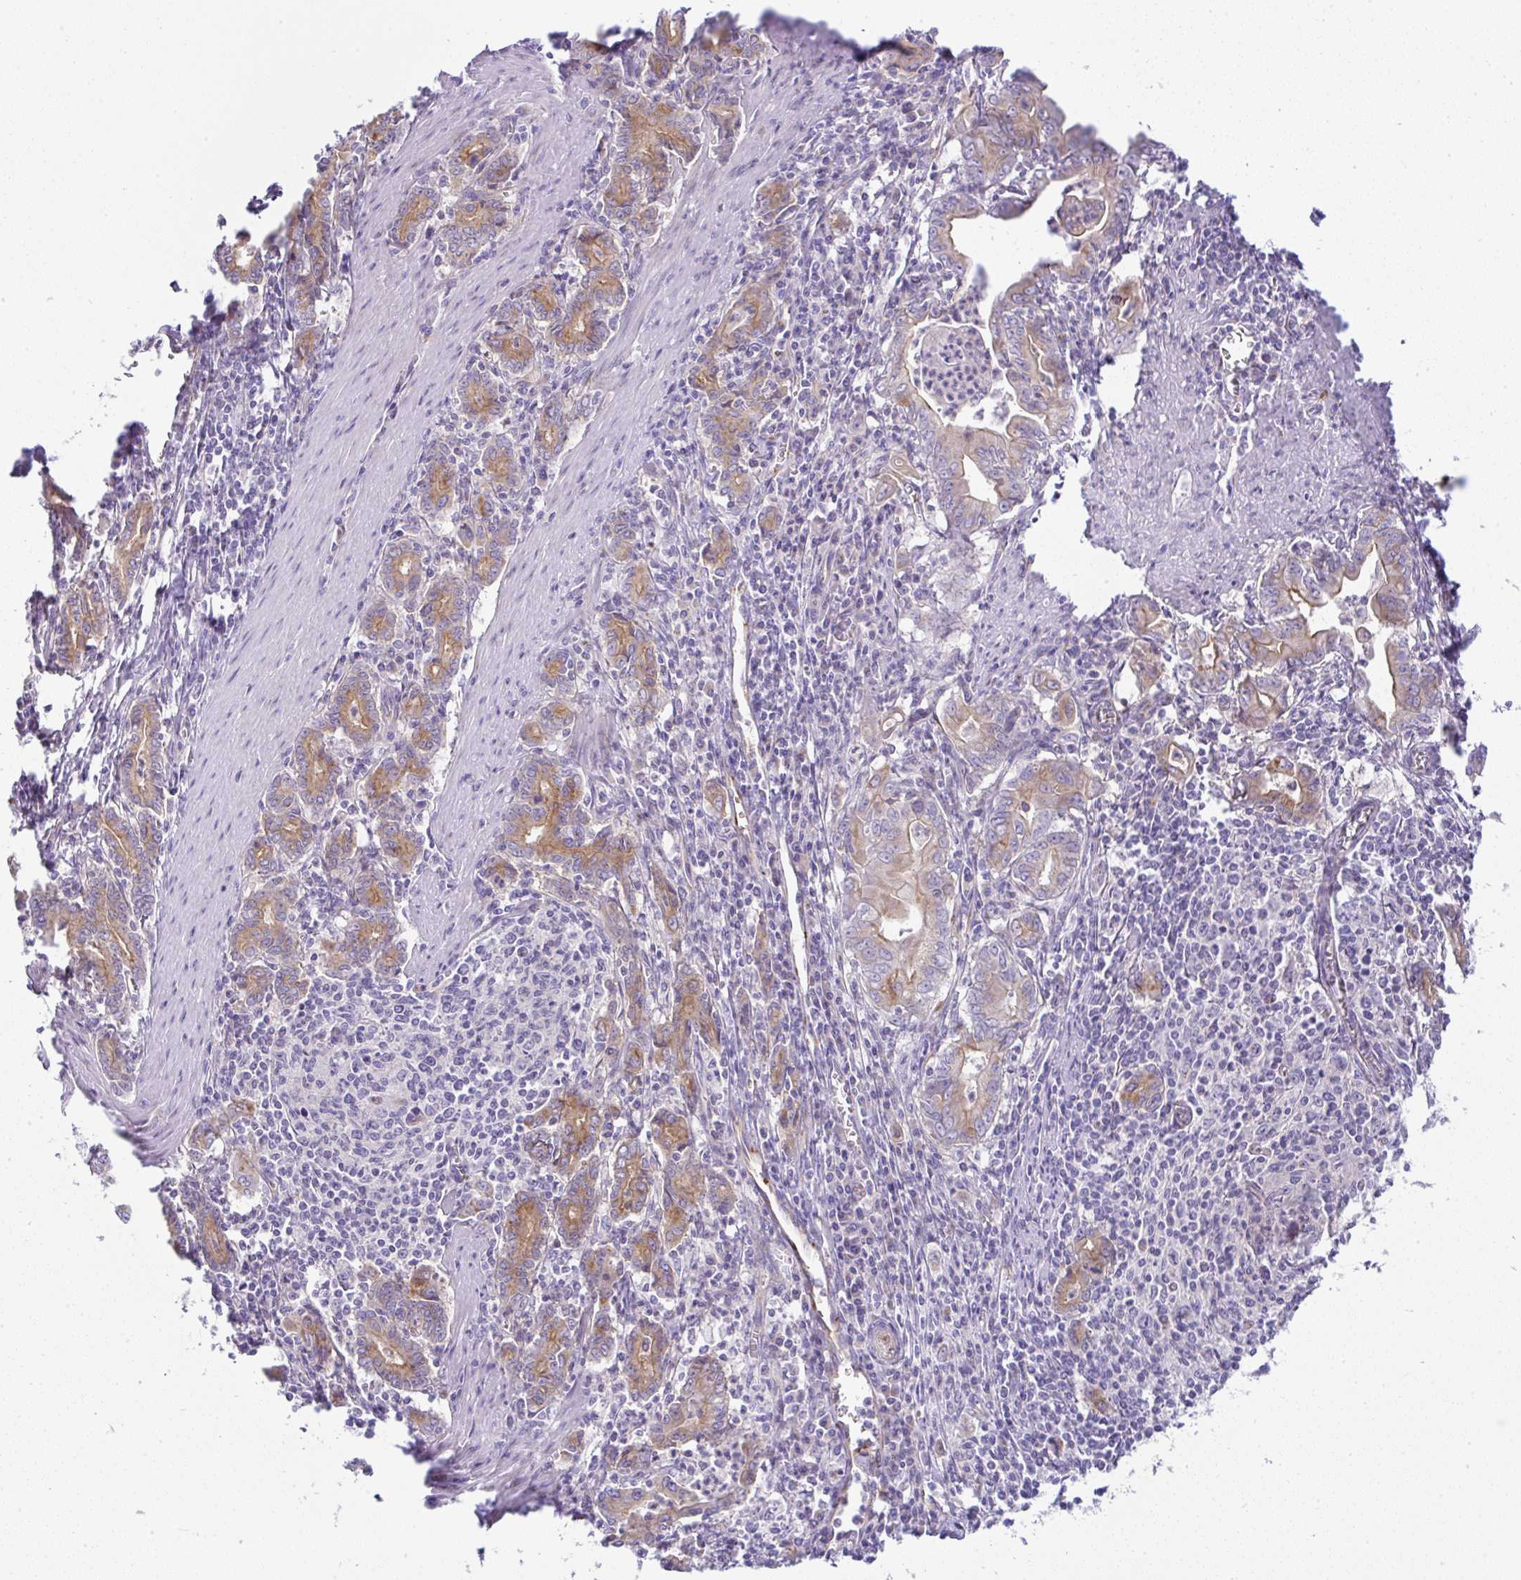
{"staining": {"intensity": "moderate", "quantity": ">75%", "location": "cytoplasmic/membranous"}, "tissue": "stomach cancer", "cell_type": "Tumor cells", "image_type": "cancer", "snomed": [{"axis": "morphology", "description": "Adenocarcinoma, NOS"}, {"axis": "topography", "description": "Stomach, upper"}], "caption": "Protein staining reveals moderate cytoplasmic/membranous positivity in about >75% of tumor cells in stomach cancer (adenocarcinoma).", "gene": "FAM177A1", "patient": {"sex": "female", "age": 79}}